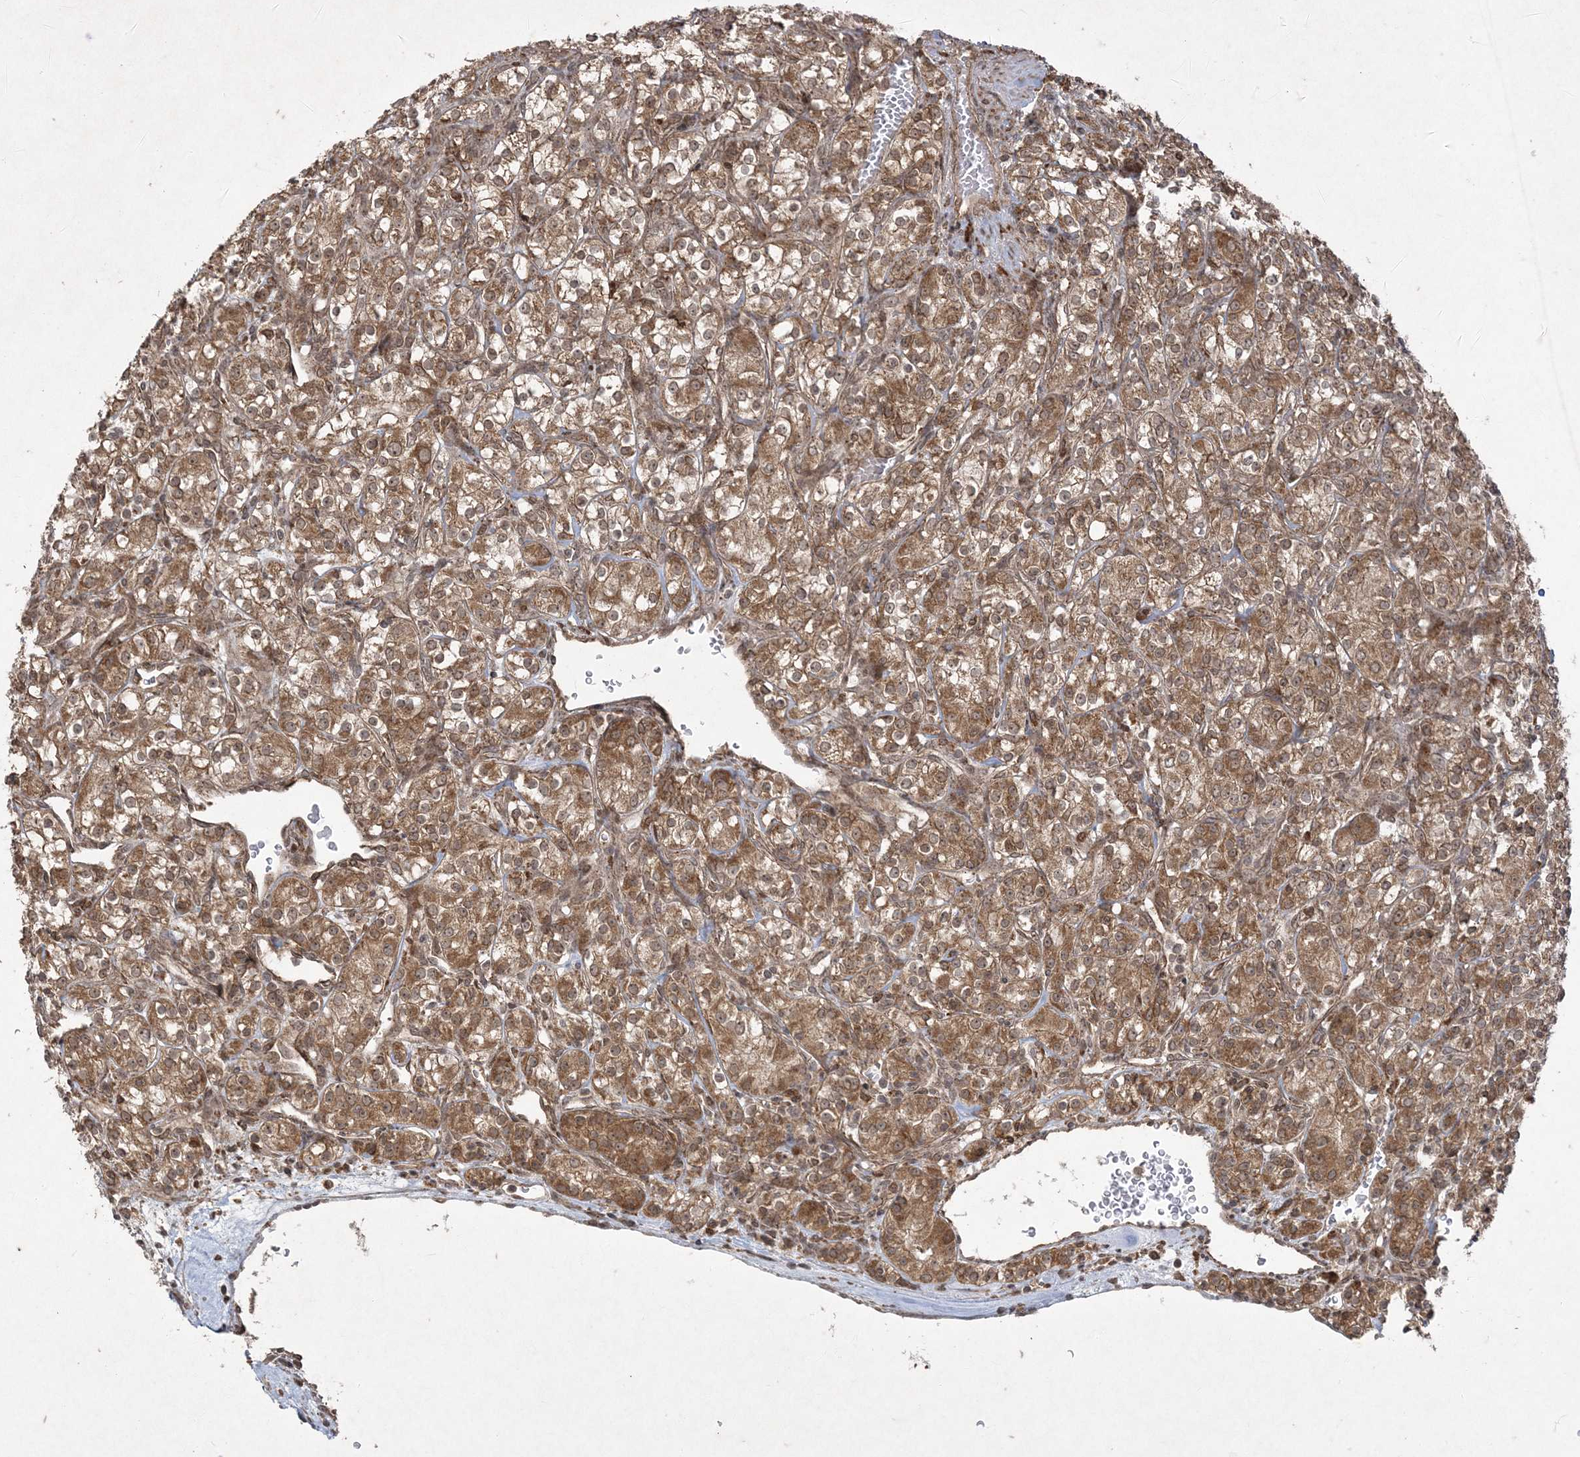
{"staining": {"intensity": "moderate", "quantity": ">75%", "location": "cytoplasmic/membranous"}, "tissue": "renal cancer", "cell_type": "Tumor cells", "image_type": "cancer", "snomed": [{"axis": "morphology", "description": "Adenocarcinoma, NOS"}, {"axis": "topography", "description": "Kidney"}], "caption": "This is an image of immunohistochemistry (IHC) staining of renal adenocarcinoma, which shows moderate expression in the cytoplasmic/membranous of tumor cells.", "gene": "RRAS", "patient": {"sex": "male", "age": 77}}